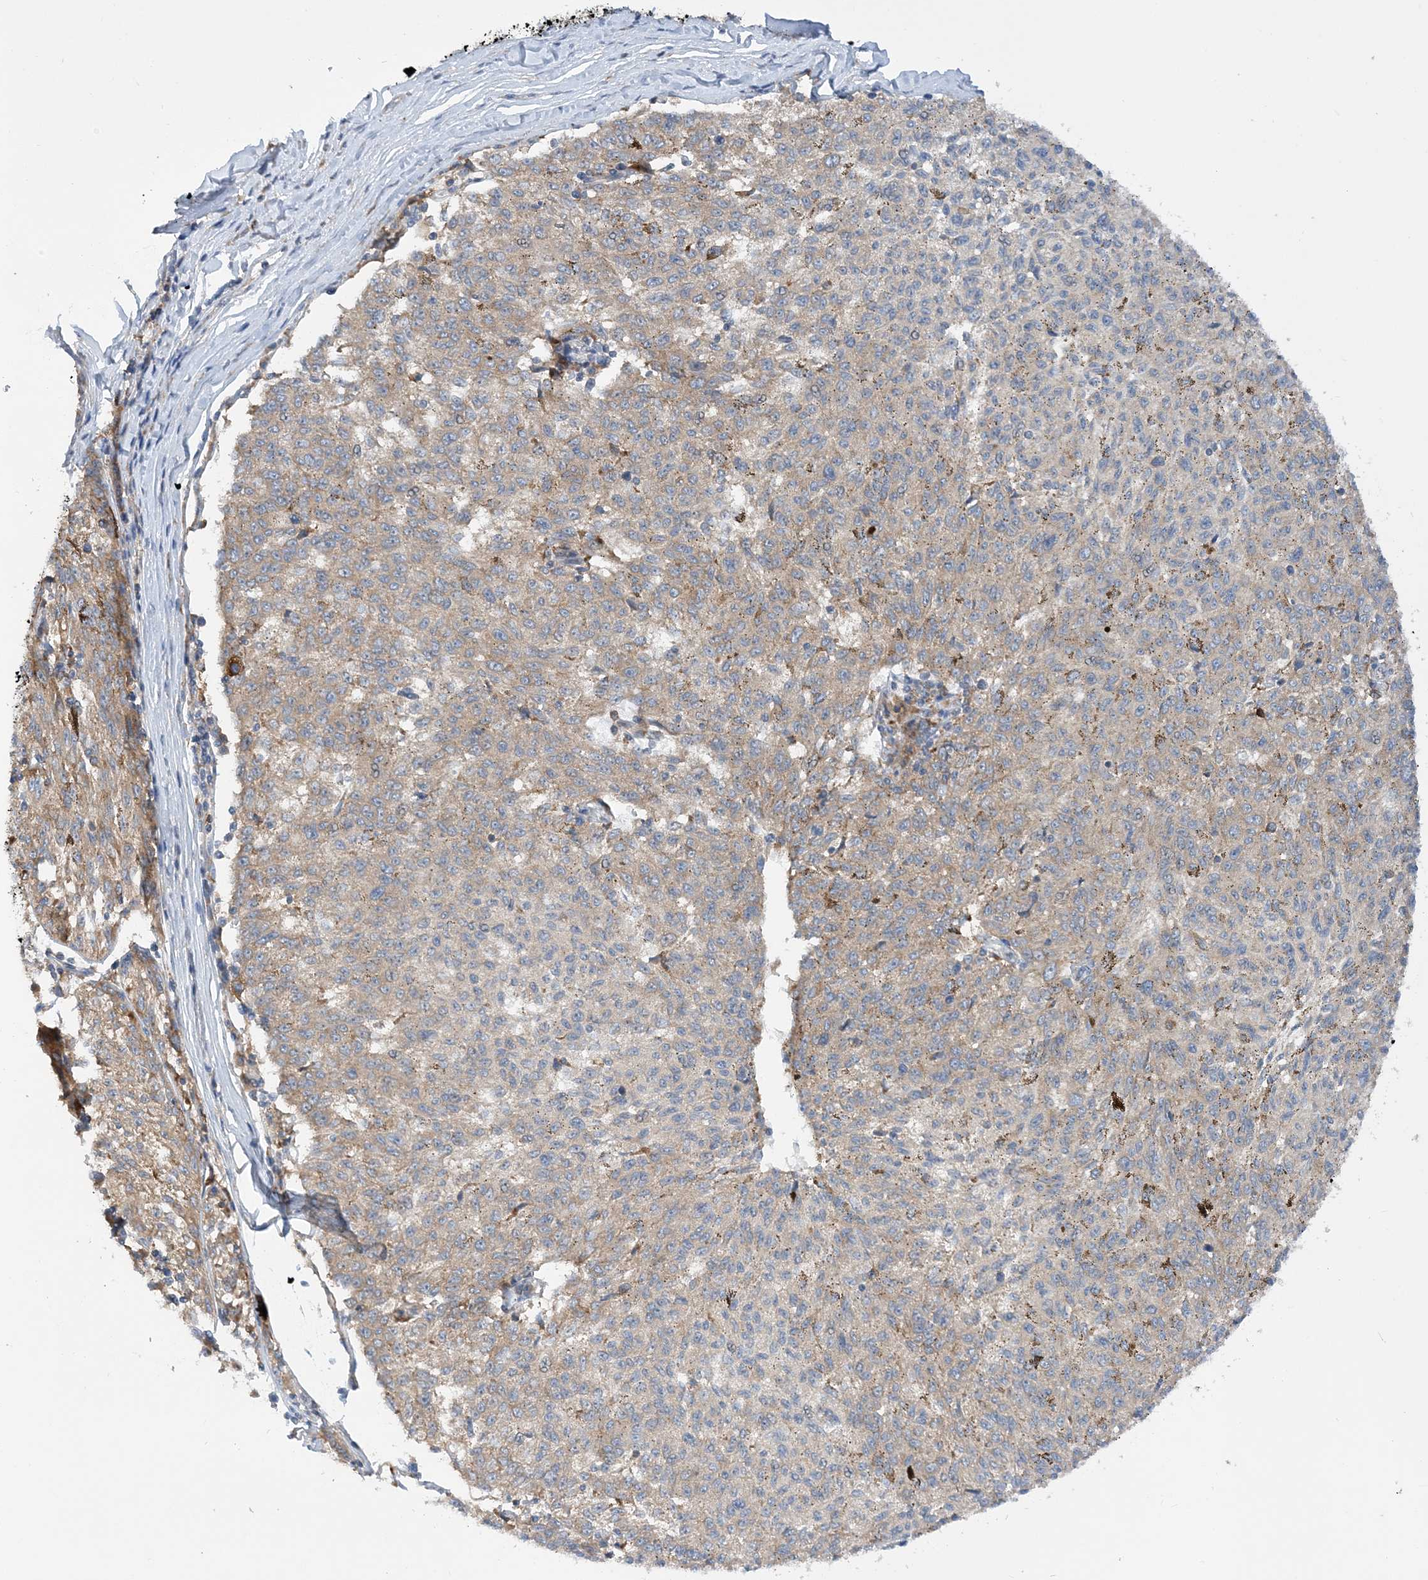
{"staining": {"intensity": "weak", "quantity": "25%-75%", "location": "cytoplasmic/membranous"}, "tissue": "melanoma", "cell_type": "Tumor cells", "image_type": "cancer", "snomed": [{"axis": "morphology", "description": "Malignant melanoma, NOS"}, {"axis": "topography", "description": "Skin"}], "caption": "This micrograph reveals immunohistochemistry (IHC) staining of malignant melanoma, with low weak cytoplasmic/membranous expression in approximately 25%-75% of tumor cells.", "gene": "LARP4B", "patient": {"sex": "female", "age": 72}}